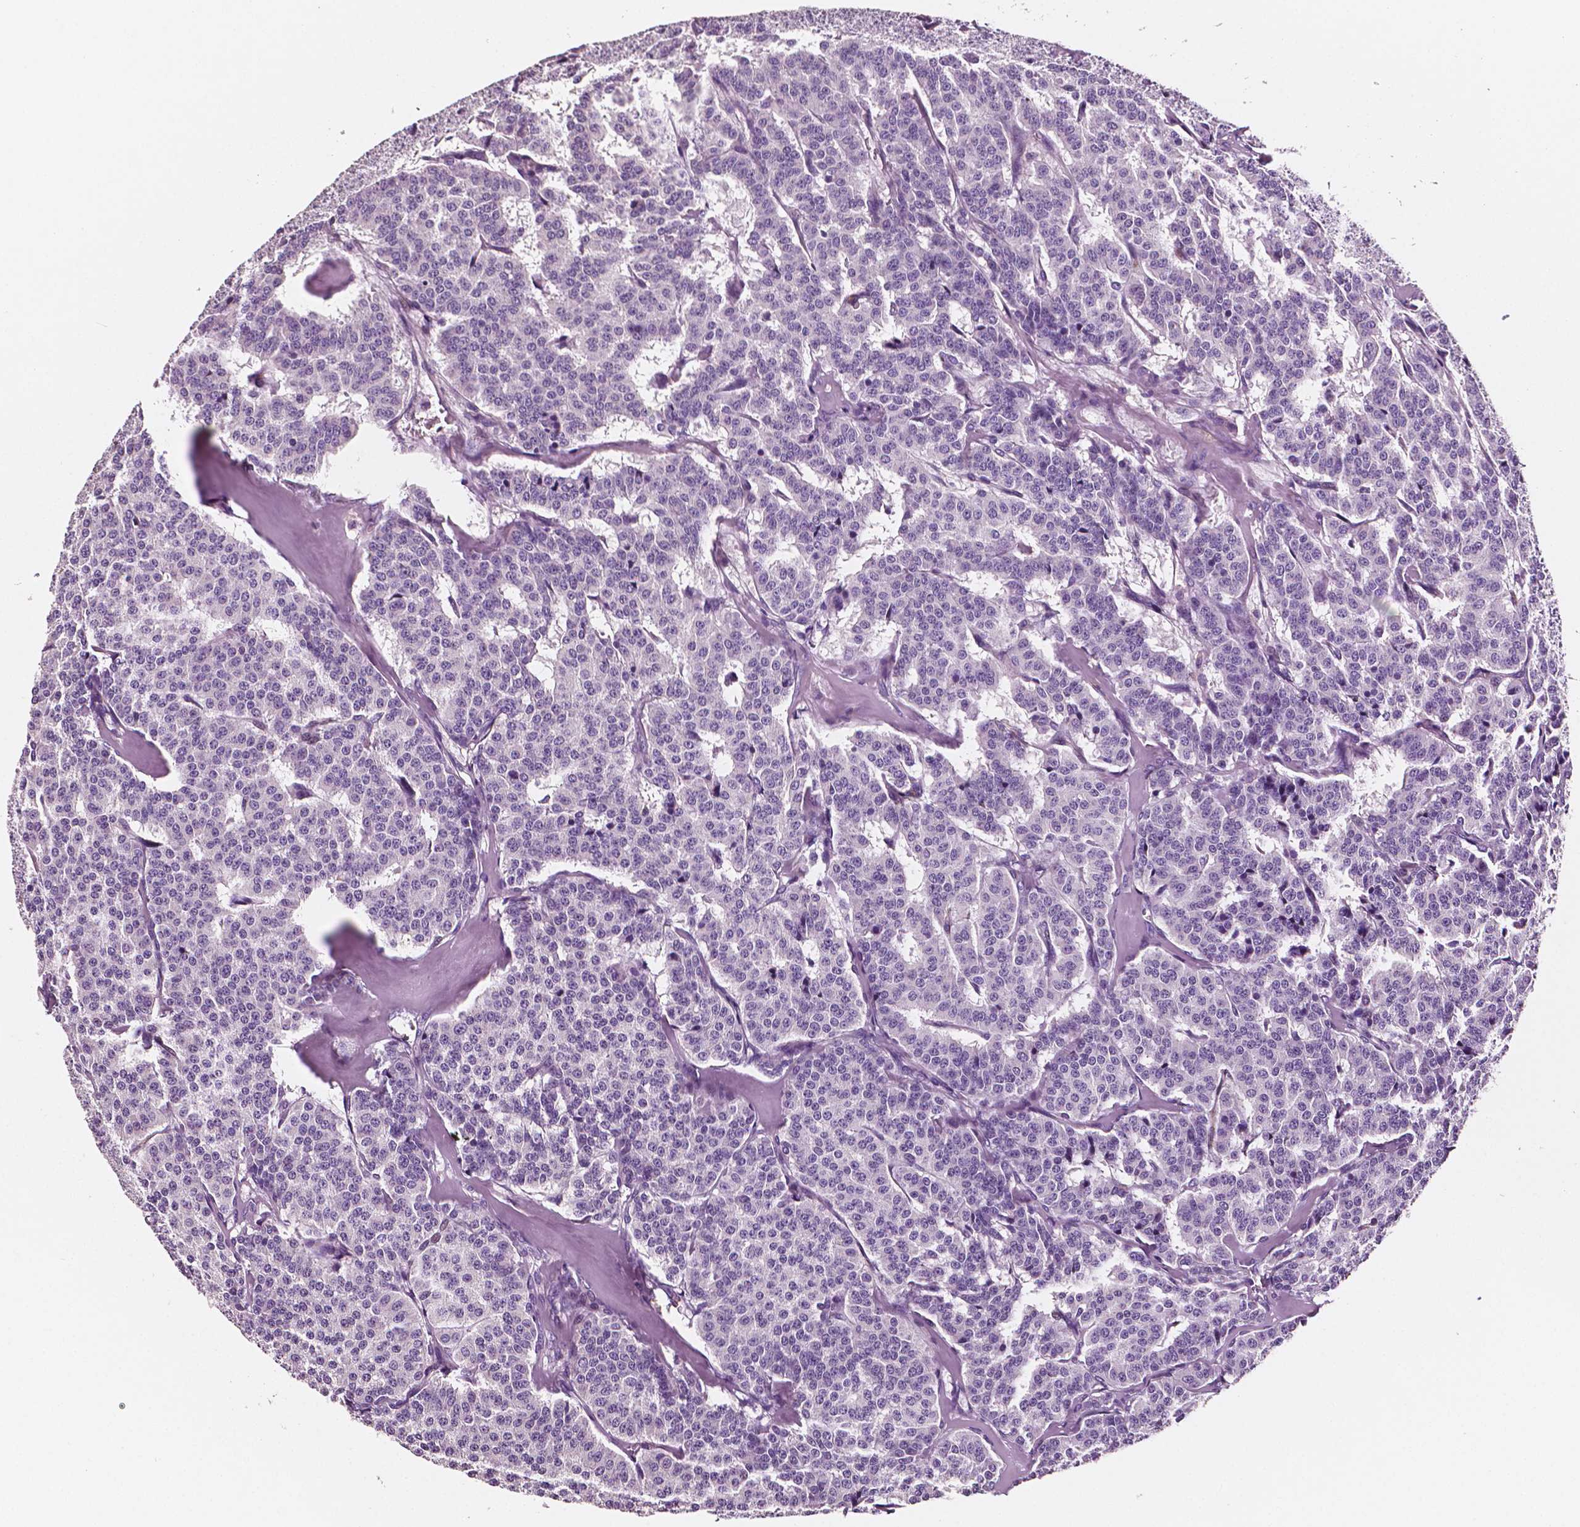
{"staining": {"intensity": "negative", "quantity": "none", "location": "none"}, "tissue": "carcinoid", "cell_type": "Tumor cells", "image_type": "cancer", "snomed": [{"axis": "morphology", "description": "Normal tissue, NOS"}, {"axis": "morphology", "description": "Carcinoid, malignant, NOS"}, {"axis": "topography", "description": "Lung"}], "caption": "Photomicrograph shows no protein staining in tumor cells of carcinoid tissue.", "gene": "PTPRC", "patient": {"sex": "female", "age": 46}}